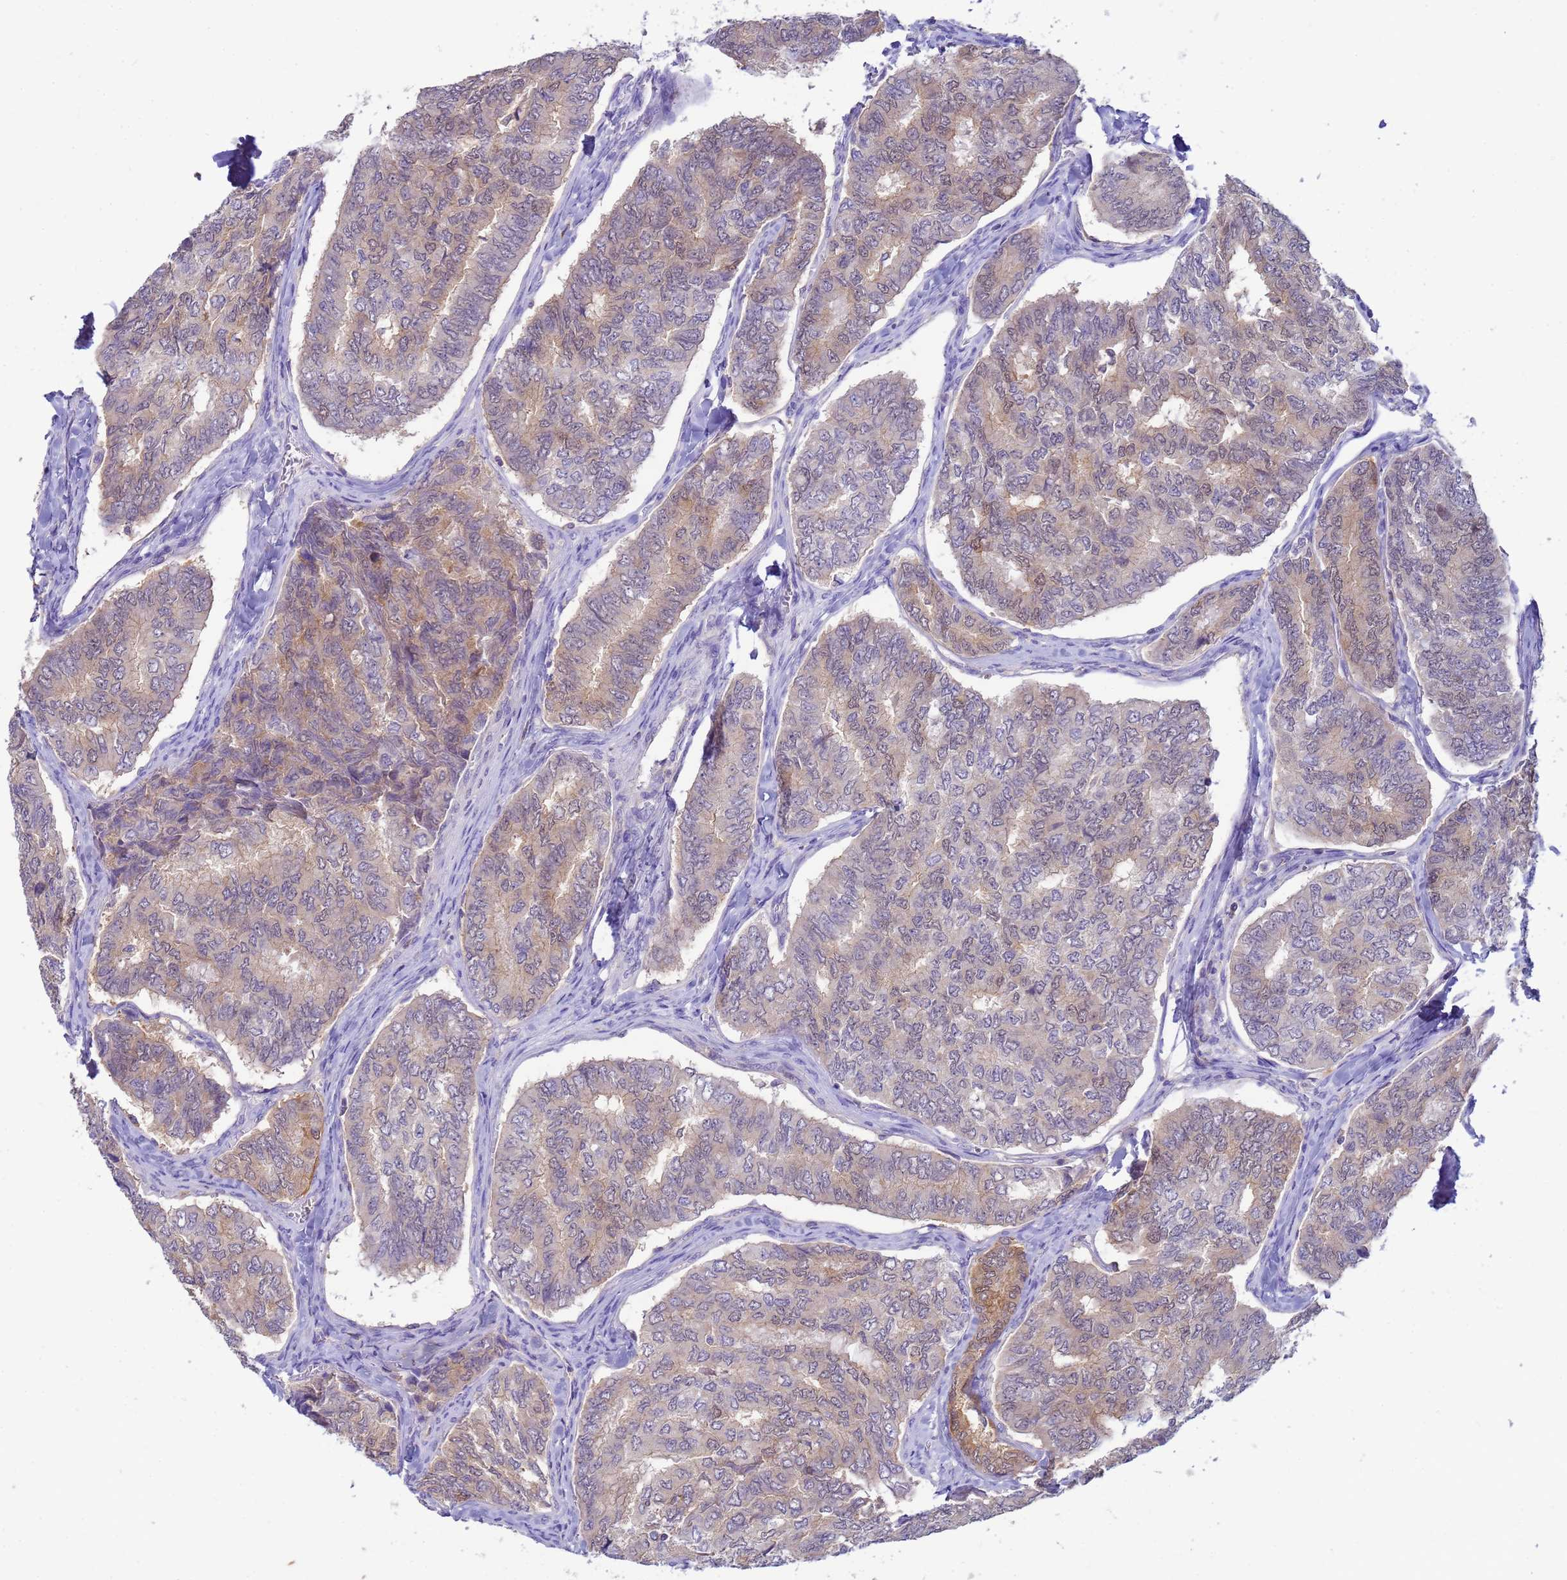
{"staining": {"intensity": "weak", "quantity": "<25%", "location": "cytoplasmic/membranous,nuclear"}, "tissue": "thyroid cancer", "cell_type": "Tumor cells", "image_type": "cancer", "snomed": [{"axis": "morphology", "description": "Papillary adenocarcinoma, NOS"}, {"axis": "topography", "description": "Thyroid gland"}], "caption": "Tumor cells show no significant expression in papillary adenocarcinoma (thyroid).", "gene": "KLHL13", "patient": {"sex": "female", "age": 35}}